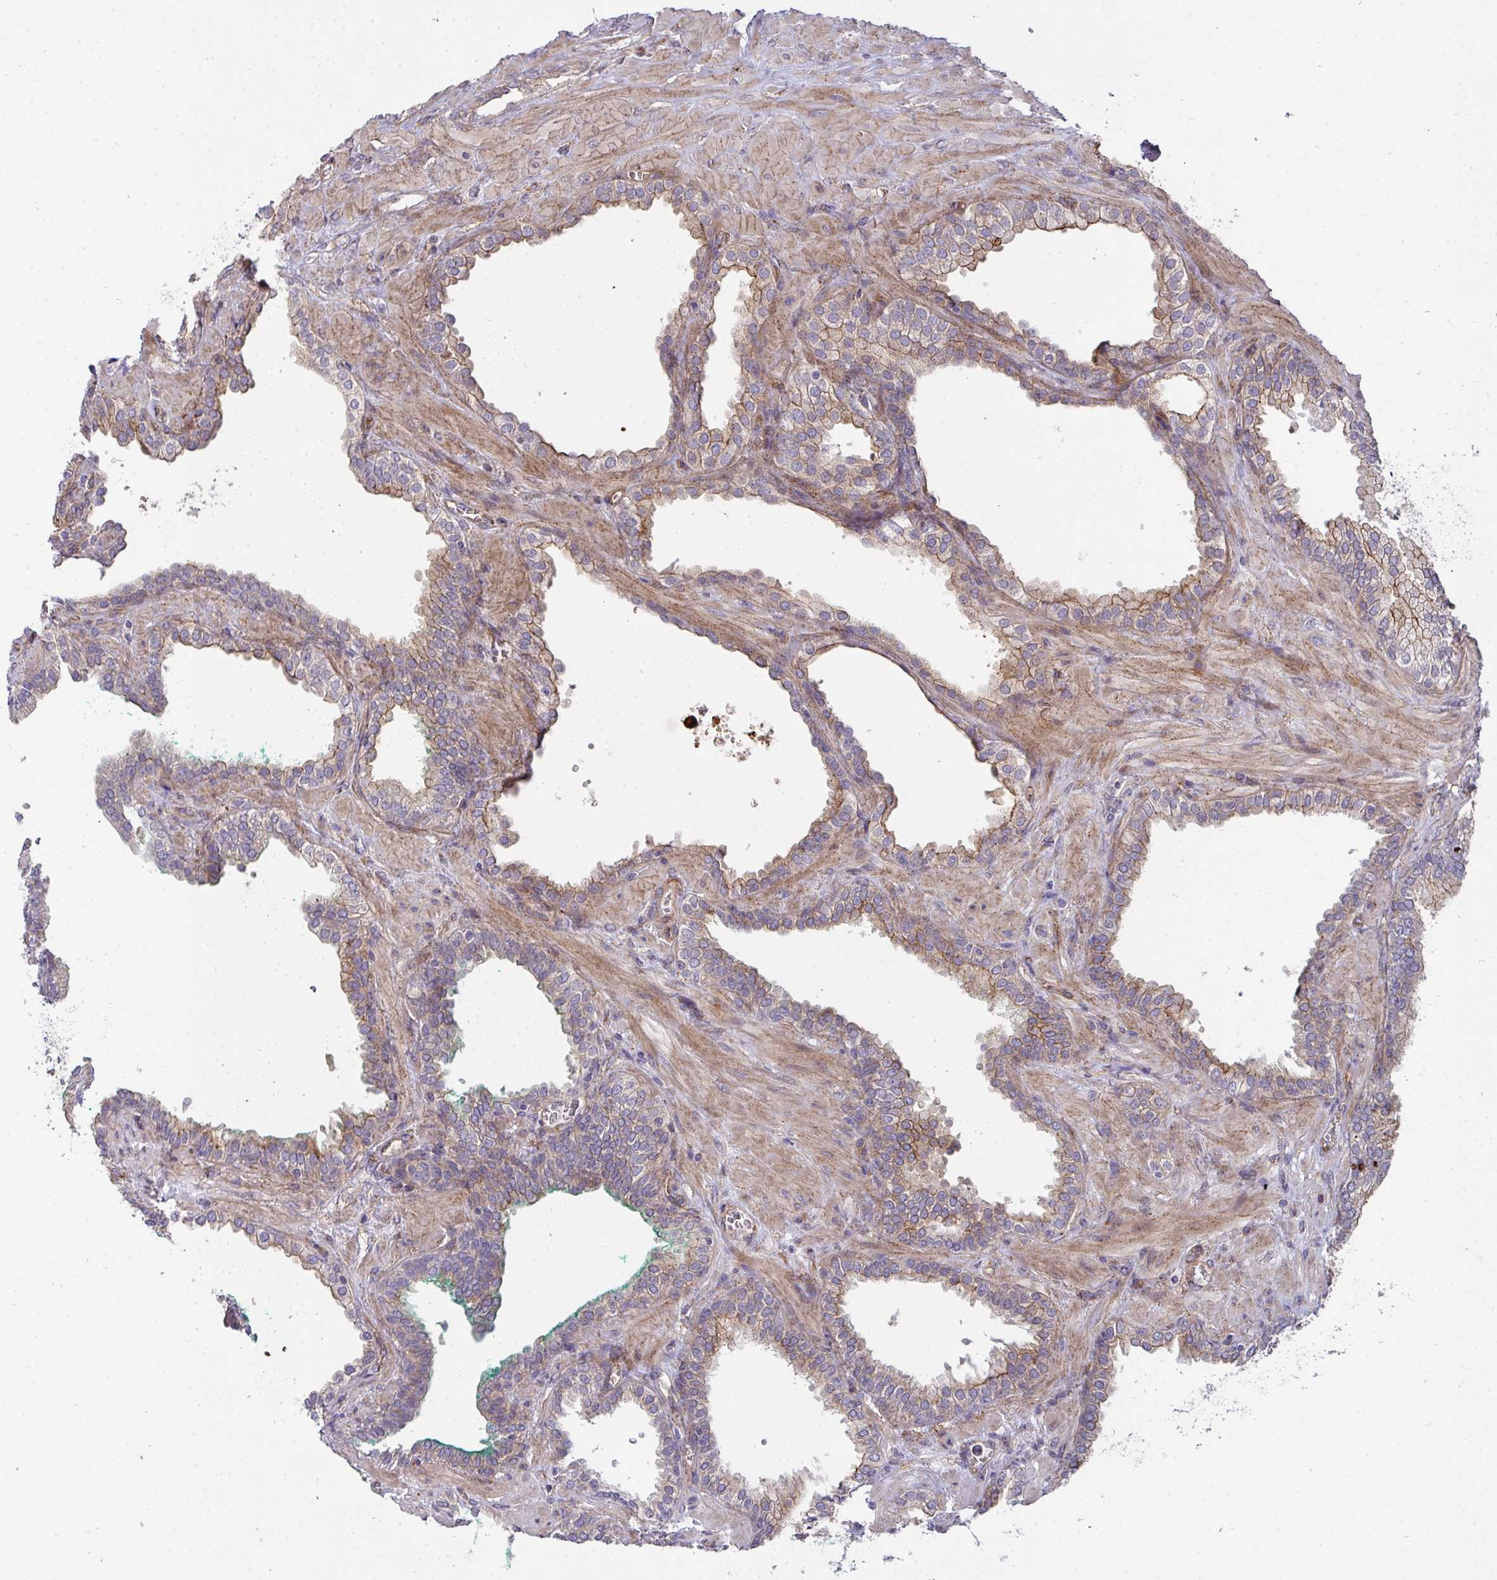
{"staining": {"intensity": "moderate", "quantity": "25%-75%", "location": "cytoplasmic/membranous"}, "tissue": "prostate cancer", "cell_type": "Tumor cells", "image_type": "cancer", "snomed": [{"axis": "morphology", "description": "Adenocarcinoma, High grade"}, {"axis": "topography", "description": "Prostate"}], "caption": "The immunohistochemical stain labels moderate cytoplasmic/membranous staining in tumor cells of prostate adenocarcinoma (high-grade) tissue.", "gene": "SH2D1B", "patient": {"sex": "male", "age": 68}}